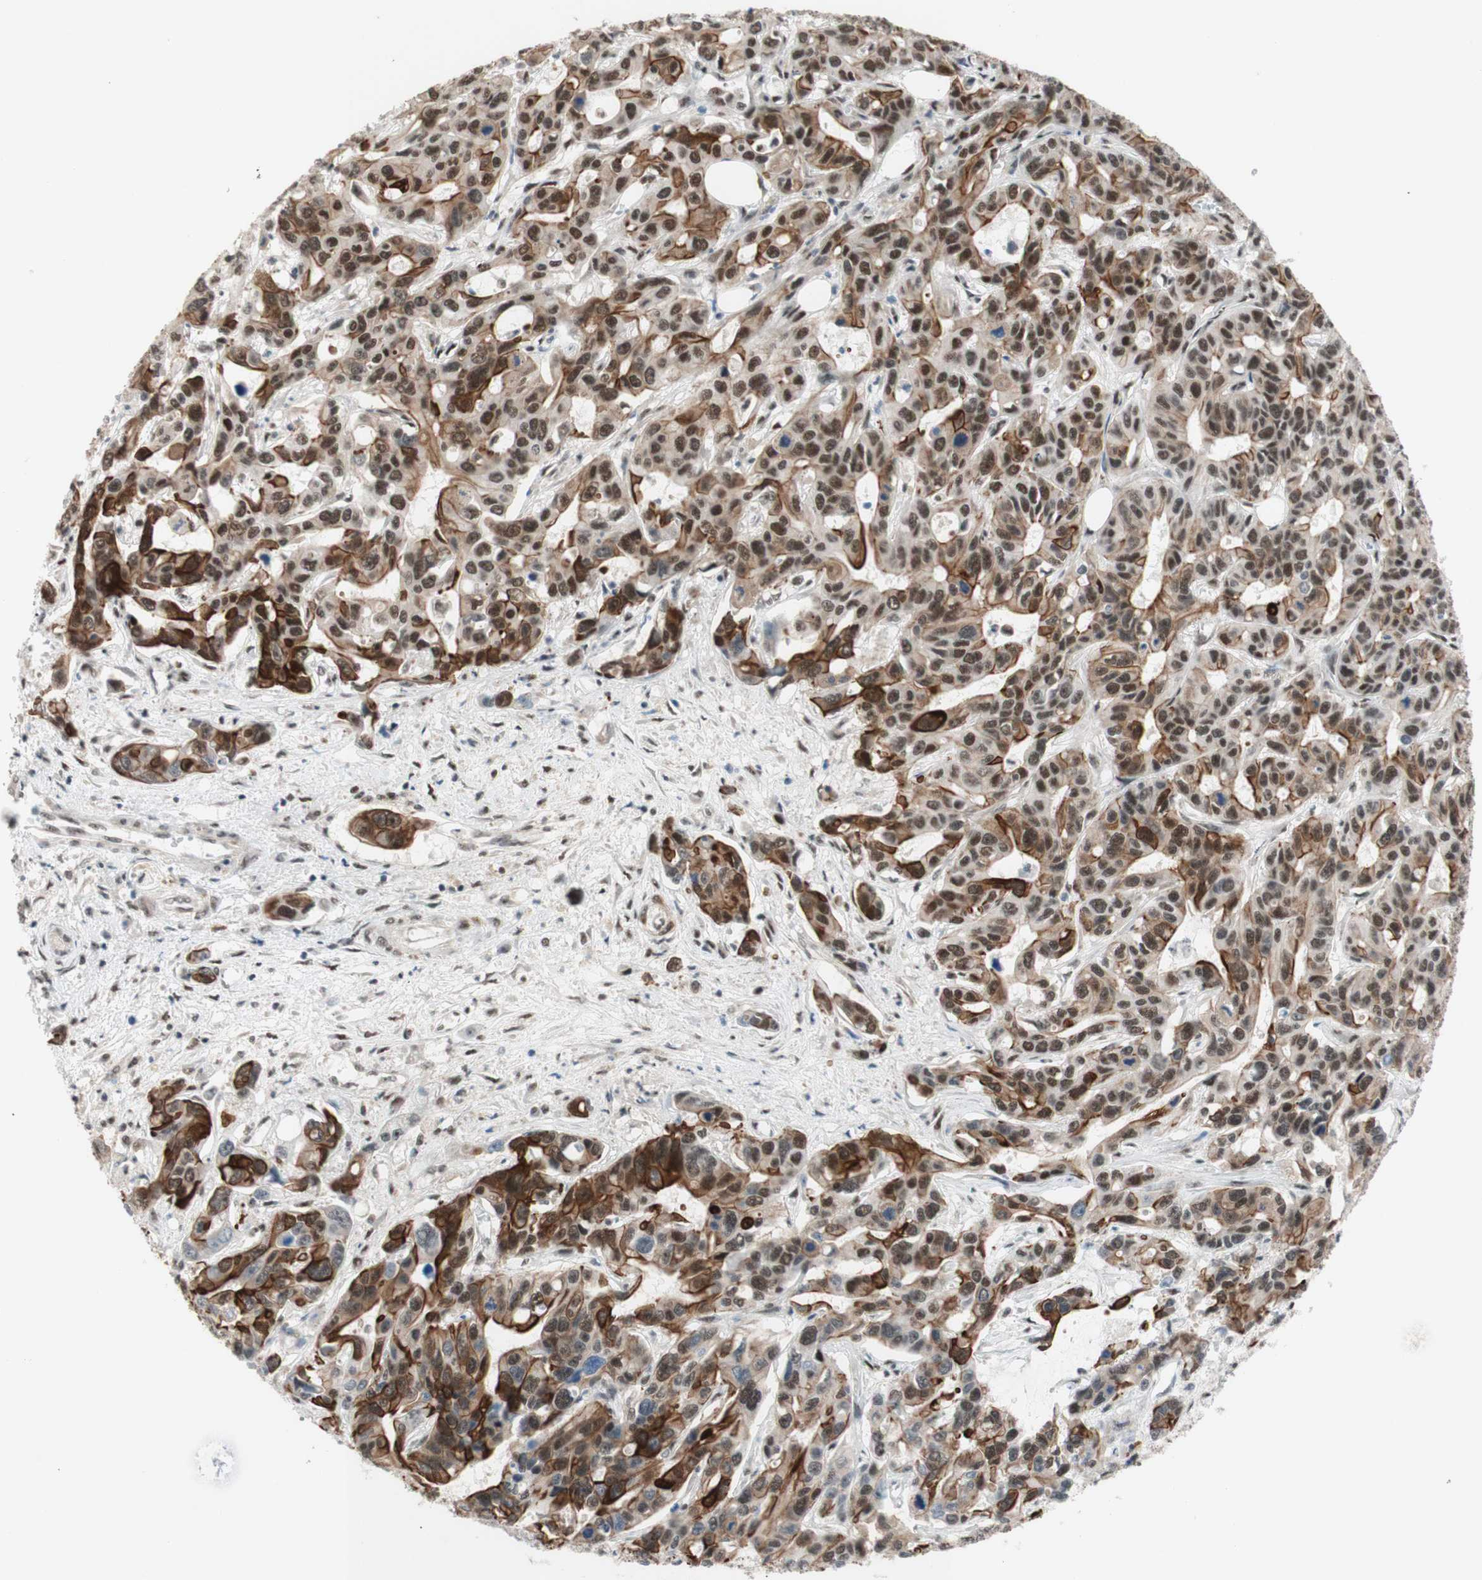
{"staining": {"intensity": "strong", "quantity": ">75%", "location": "cytoplasmic/membranous,nuclear"}, "tissue": "liver cancer", "cell_type": "Tumor cells", "image_type": "cancer", "snomed": [{"axis": "morphology", "description": "Cholangiocarcinoma"}, {"axis": "topography", "description": "Liver"}], "caption": "Protein expression analysis of human liver cholangiocarcinoma reveals strong cytoplasmic/membranous and nuclear expression in about >75% of tumor cells.", "gene": "PRPF19", "patient": {"sex": "female", "age": 65}}